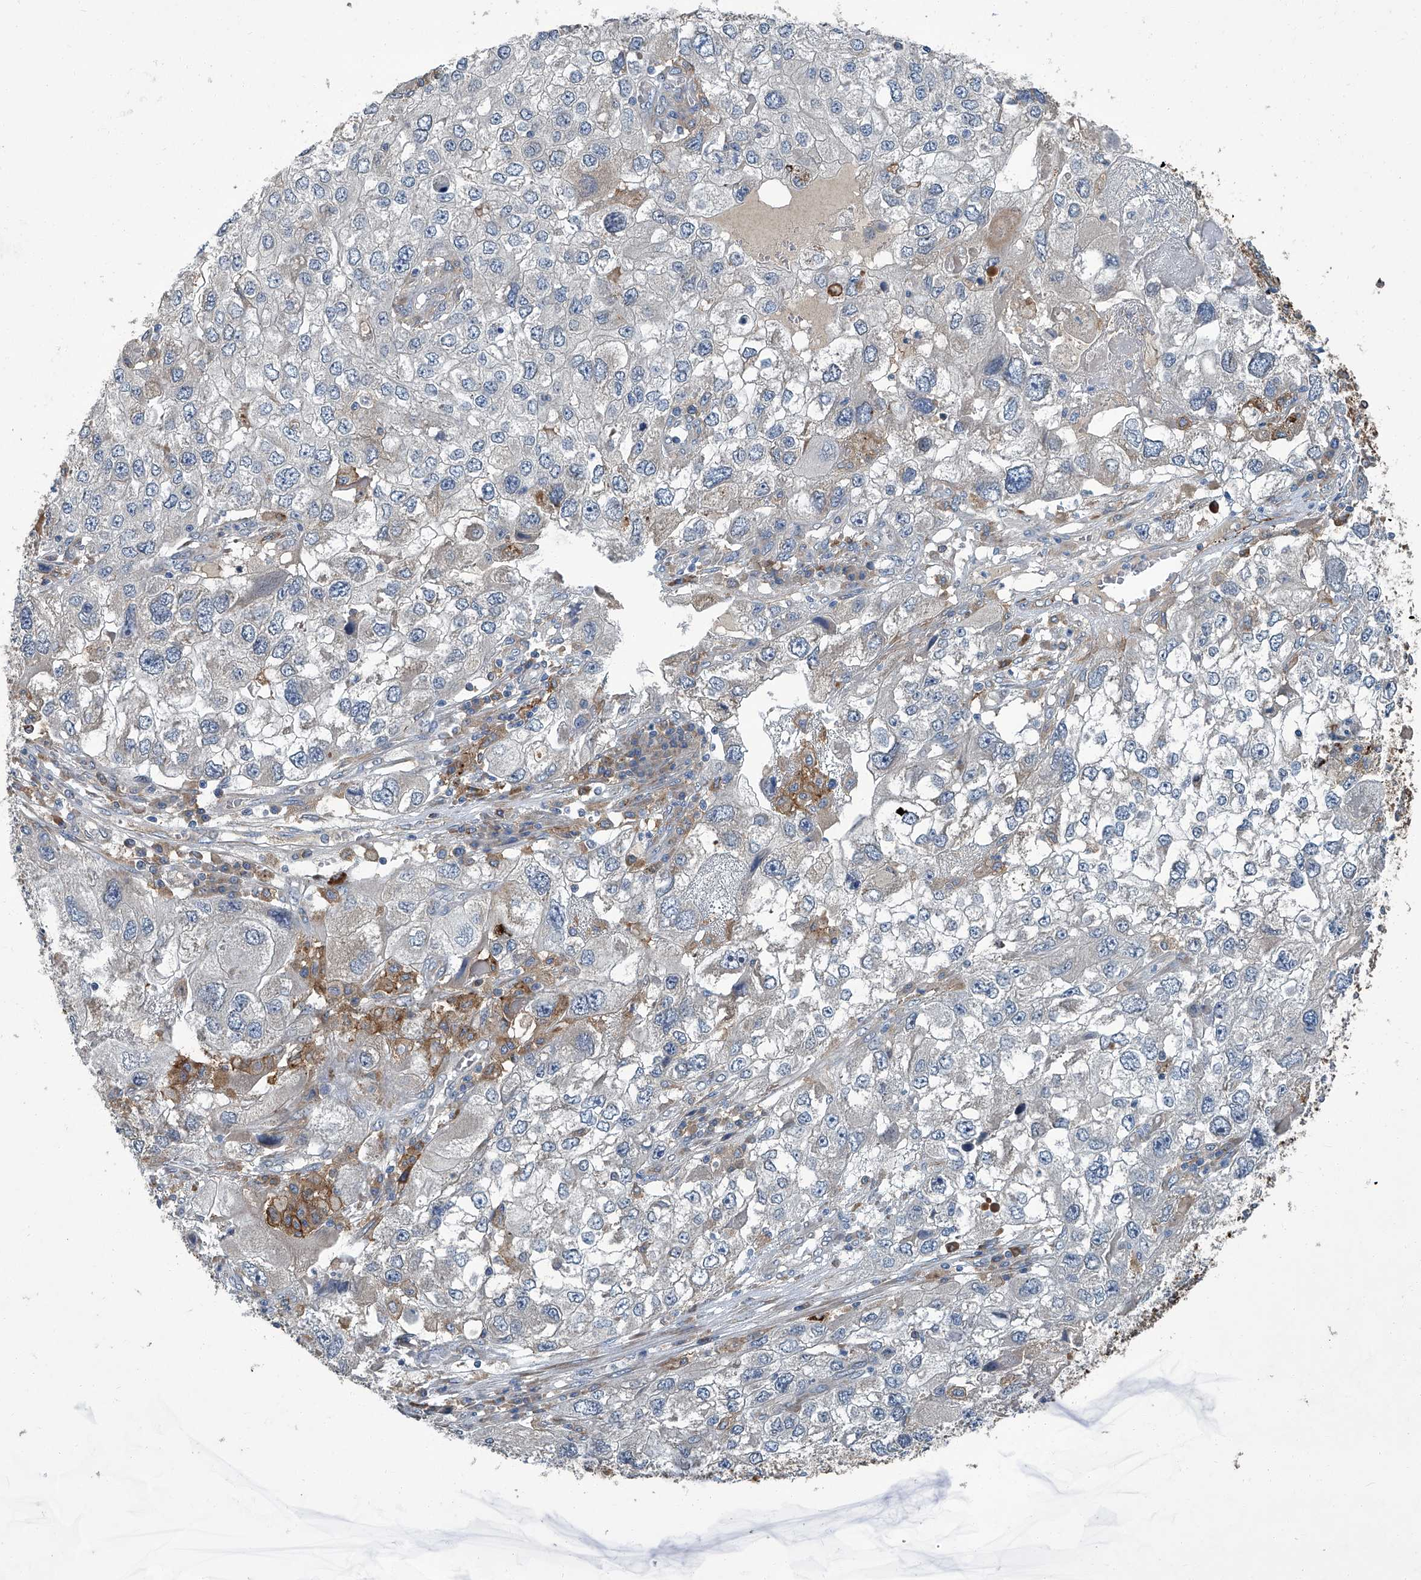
{"staining": {"intensity": "negative", "quantity": "none", "location": "none"}, "tissue": "endometrial cancer", "cell_type": "Tumor cells", "image_type": "cancer", "snomed": [{"axis": "morphology", "description": "Adenocarcinoma, NOS"}, {"axis": "topography", "description": "Endometrium"}], "caption": "Immunohistochemistry micrograph of adenocarcinoma (endometrial) stained for a protein (brown), which demonstrates no positivity in tumor cells.", "gene": "FAM167A", "patient": {"sex": "female", "age": 49}}